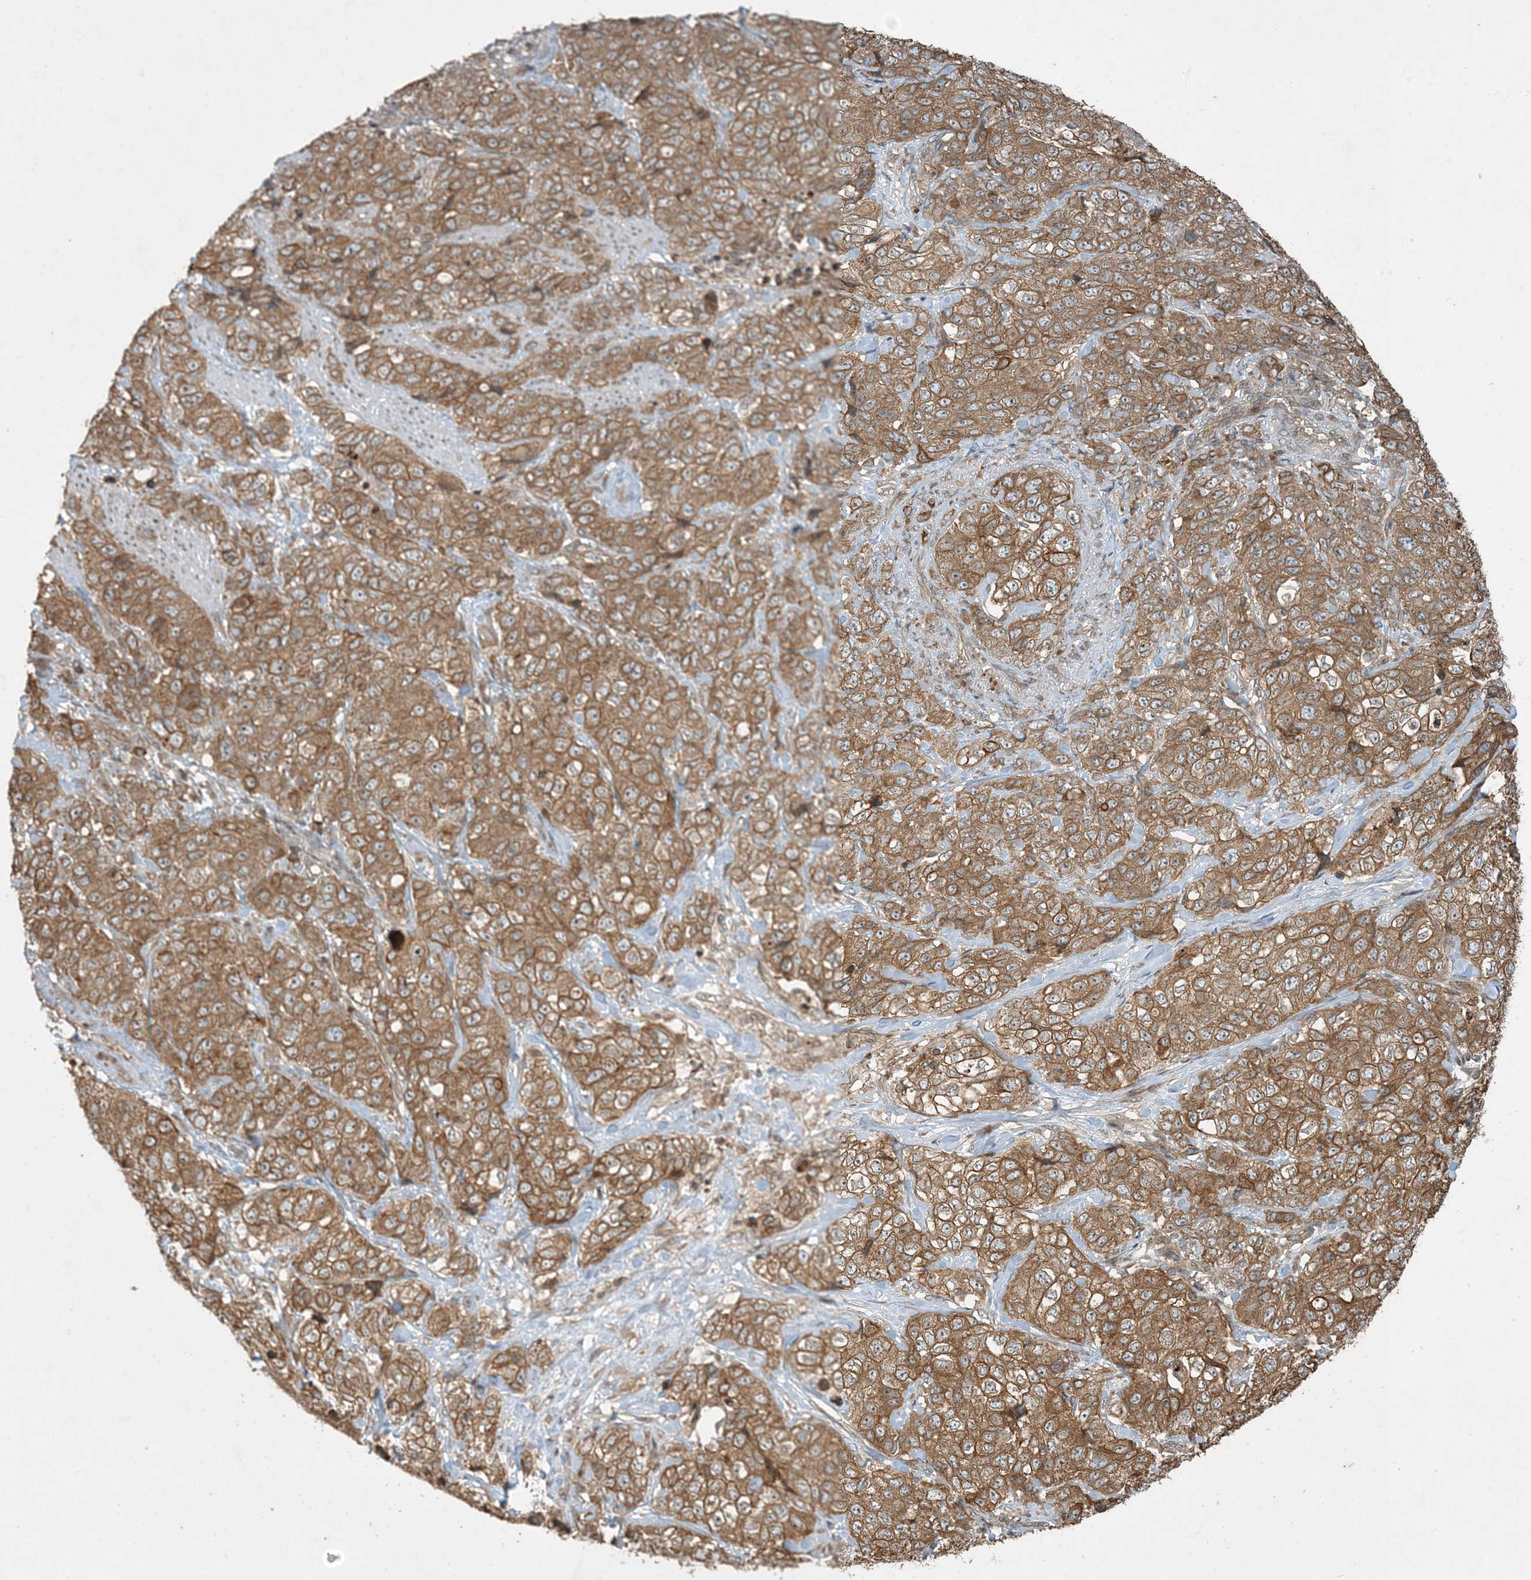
{"staining": {"intensity": "moderate", "quantity": ">75%", "location": "cytoplasmic/membranous"}, "tissue": "stomach cancer", "cell_type": "Tumor cells", "image_type": "cancer", "snomed": [{"axis": "morphology", "description": "Adenocarcinoma, NOS"}, {"axis": "topography", "description": "Stomach"}], "caption": "Immunohistochemical staining of stomach cancer exhibits medium levels of moderate cytoplasmic/membranous protein expression in about >75% of tumor cells.", "gene": "COMMD8", "patient": {"sex": "male", "age": 48}}